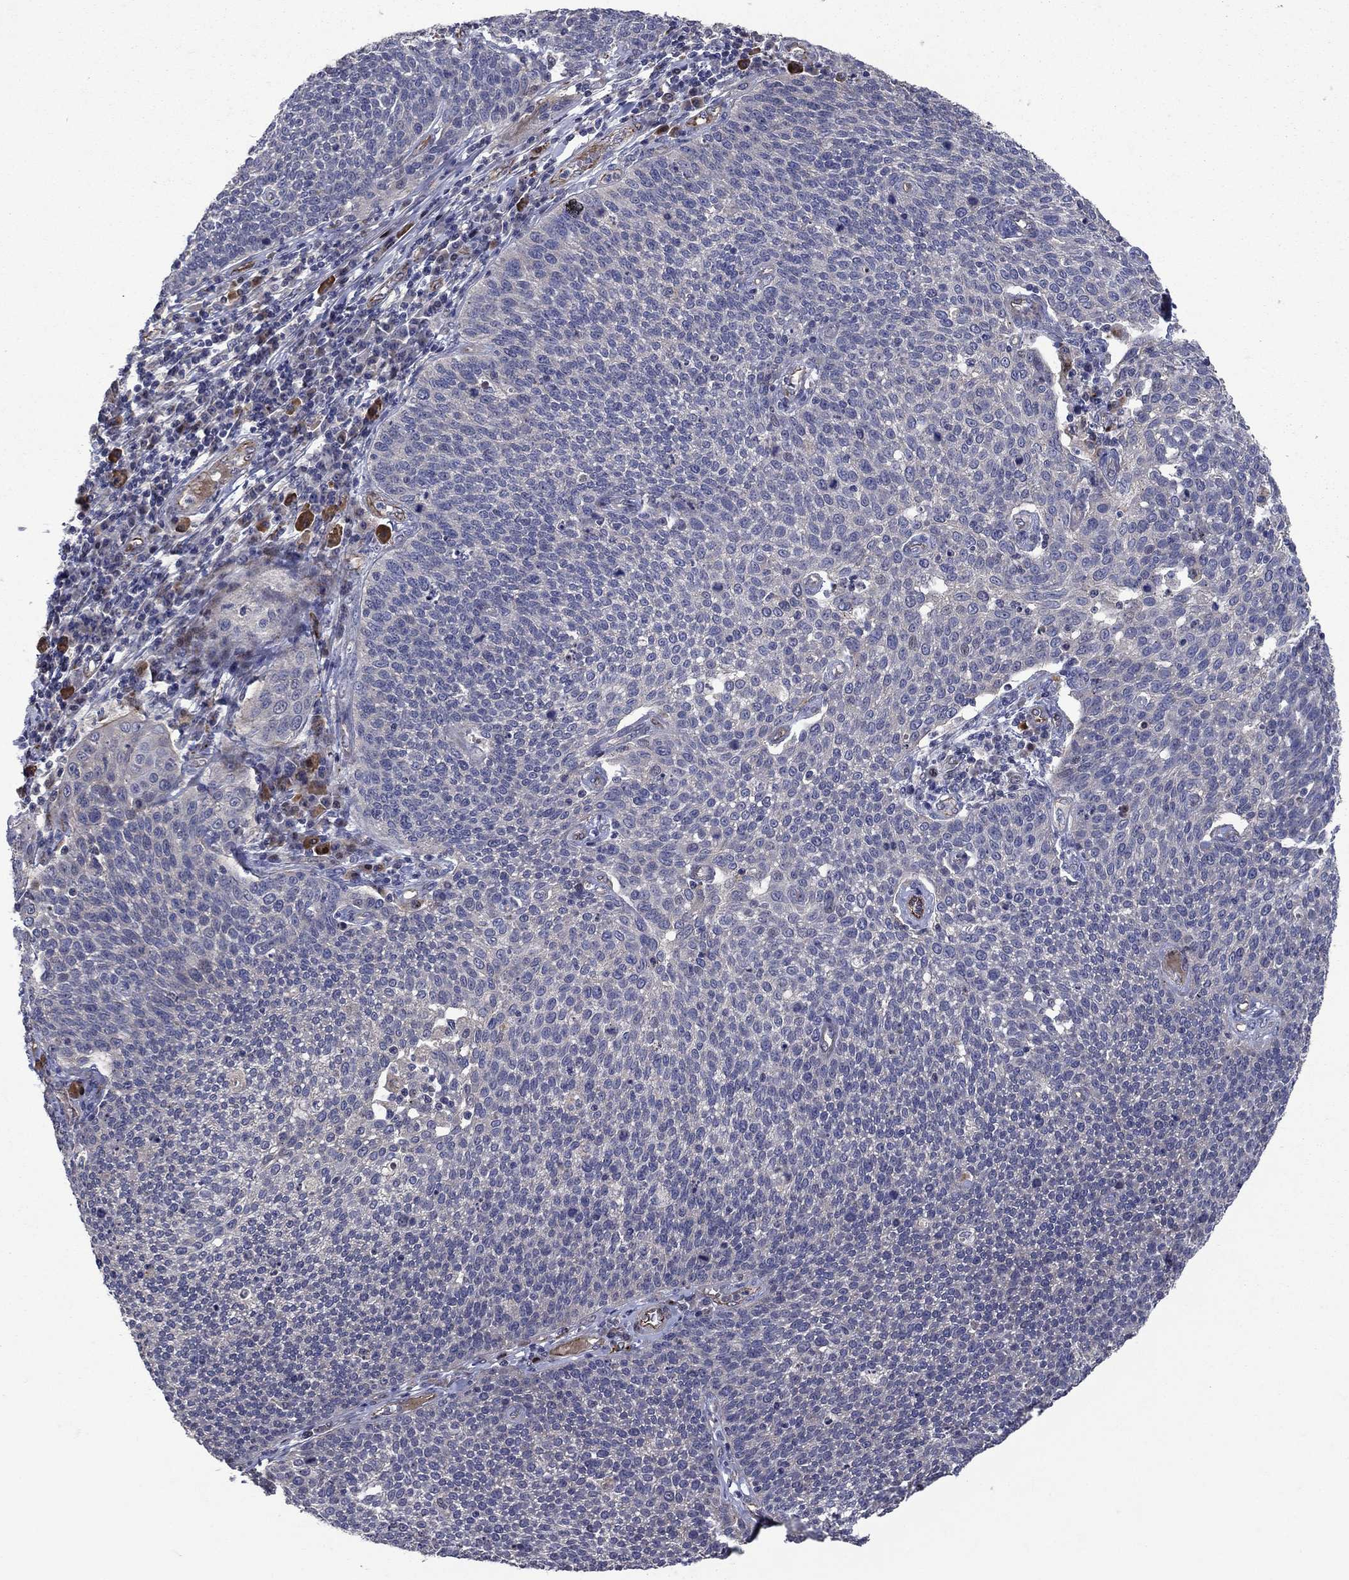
{"staining": {"intensity": "negative", "quantity": "none", "location": "none"}, "tissue": "cervical cancer", "cell_type": "Tumor cells", "image_type": "cancer", "snomed": [{"axis": "morphology", "description": "Squamous cell carcinoma, NOS"}, {"axis": "topography", "description": "Cervix"}], "caption": "A histopathology image of cervical squamous cell carcinoma stained for a protein demonstrates no brown staining in tumor cells.", "gene": "SLC7A1", "patient": {"sex": "female", "age": 34}}